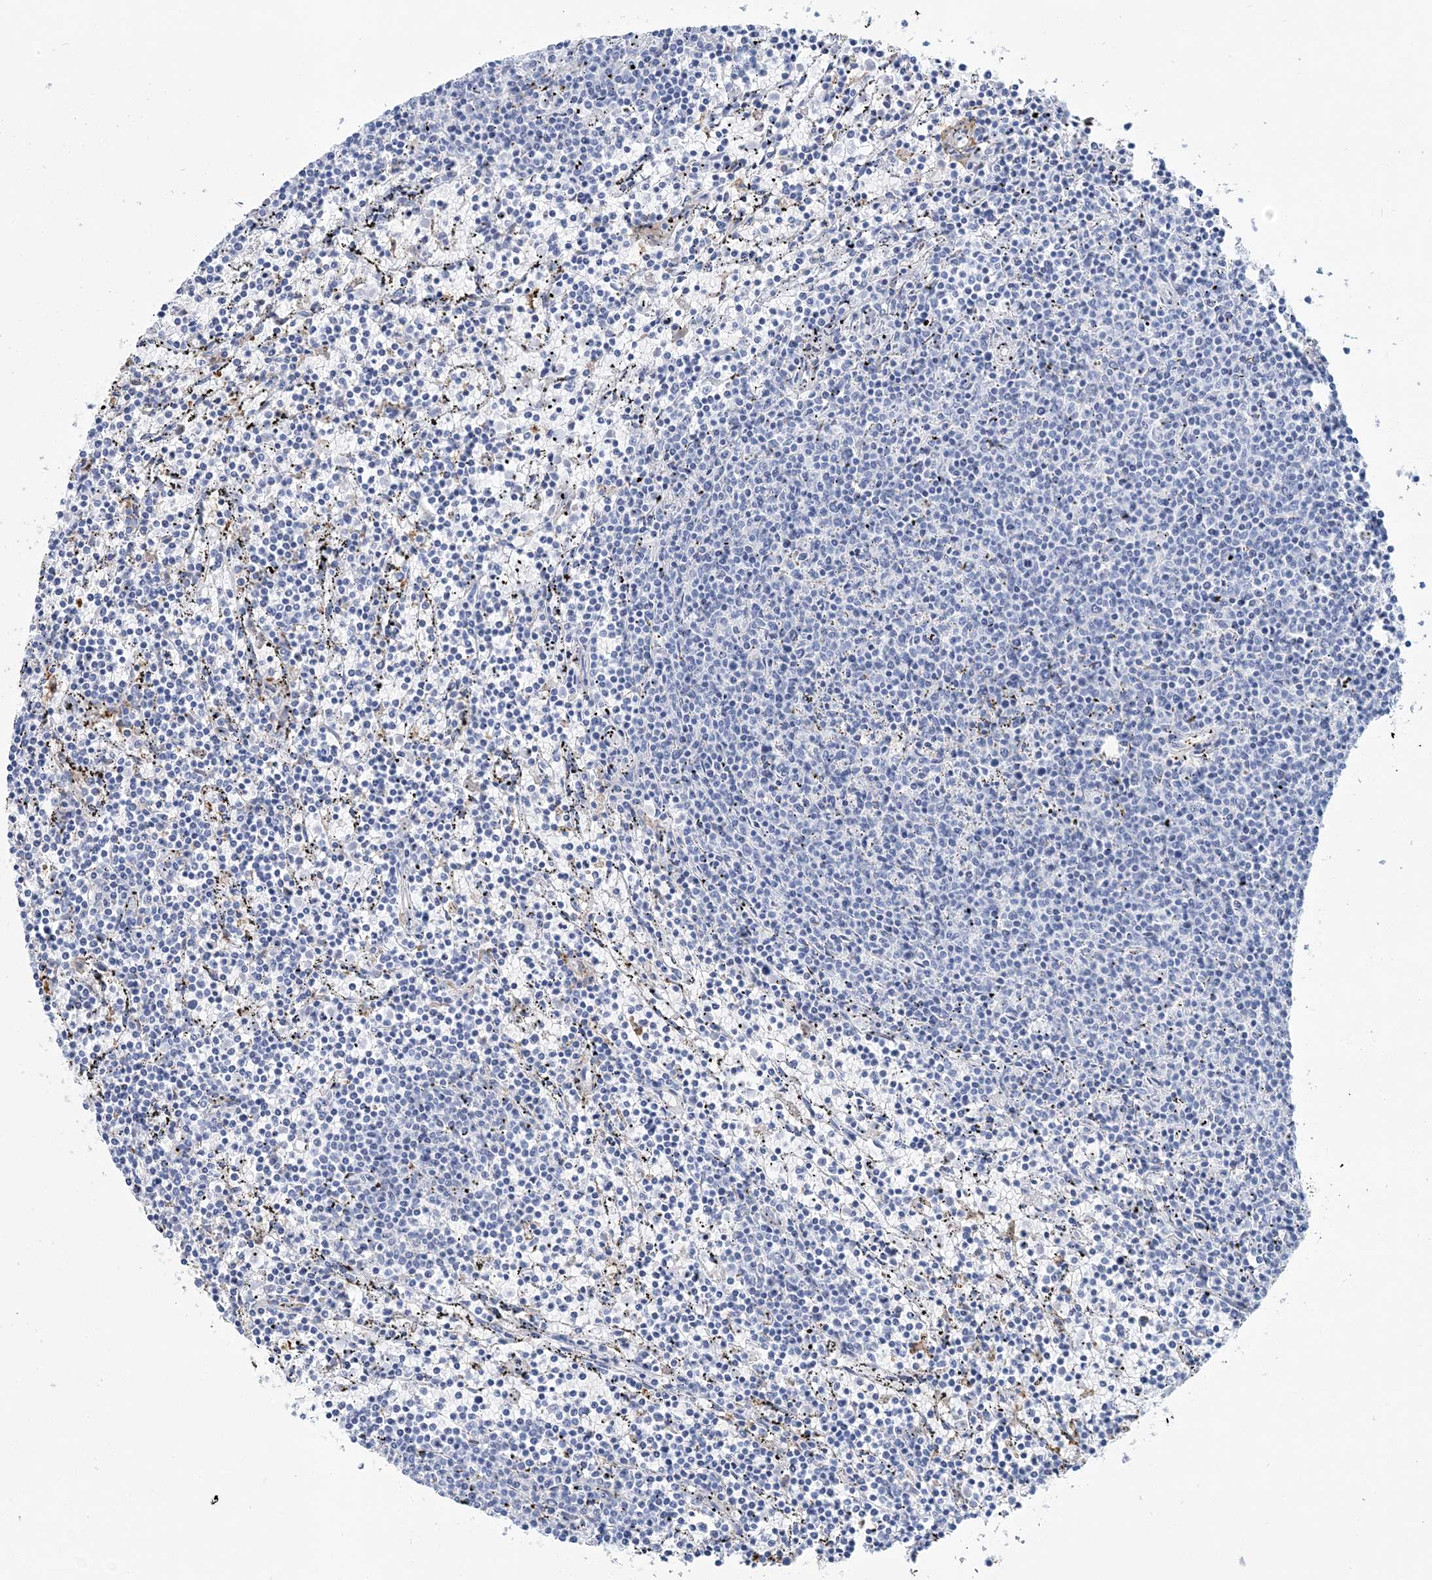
{"staining": {"intensity": "negative", "quantity": "none", "location": "none"}, "tissue": "lymphoma", "cell_type": "Tumor cells", "image_type": "cancer", "snomed": [{"axis": "morphology", "description": "Malignant lymphoma, non-Hodgkin's type, Low grade"}, {"axis": "topography", "description": "Spleen"}], "caption": "Tumor cells show no significant positivity in lymphoma.", "gene": "NKX6-1", "patient": {"sex": "female", "age": 50}}